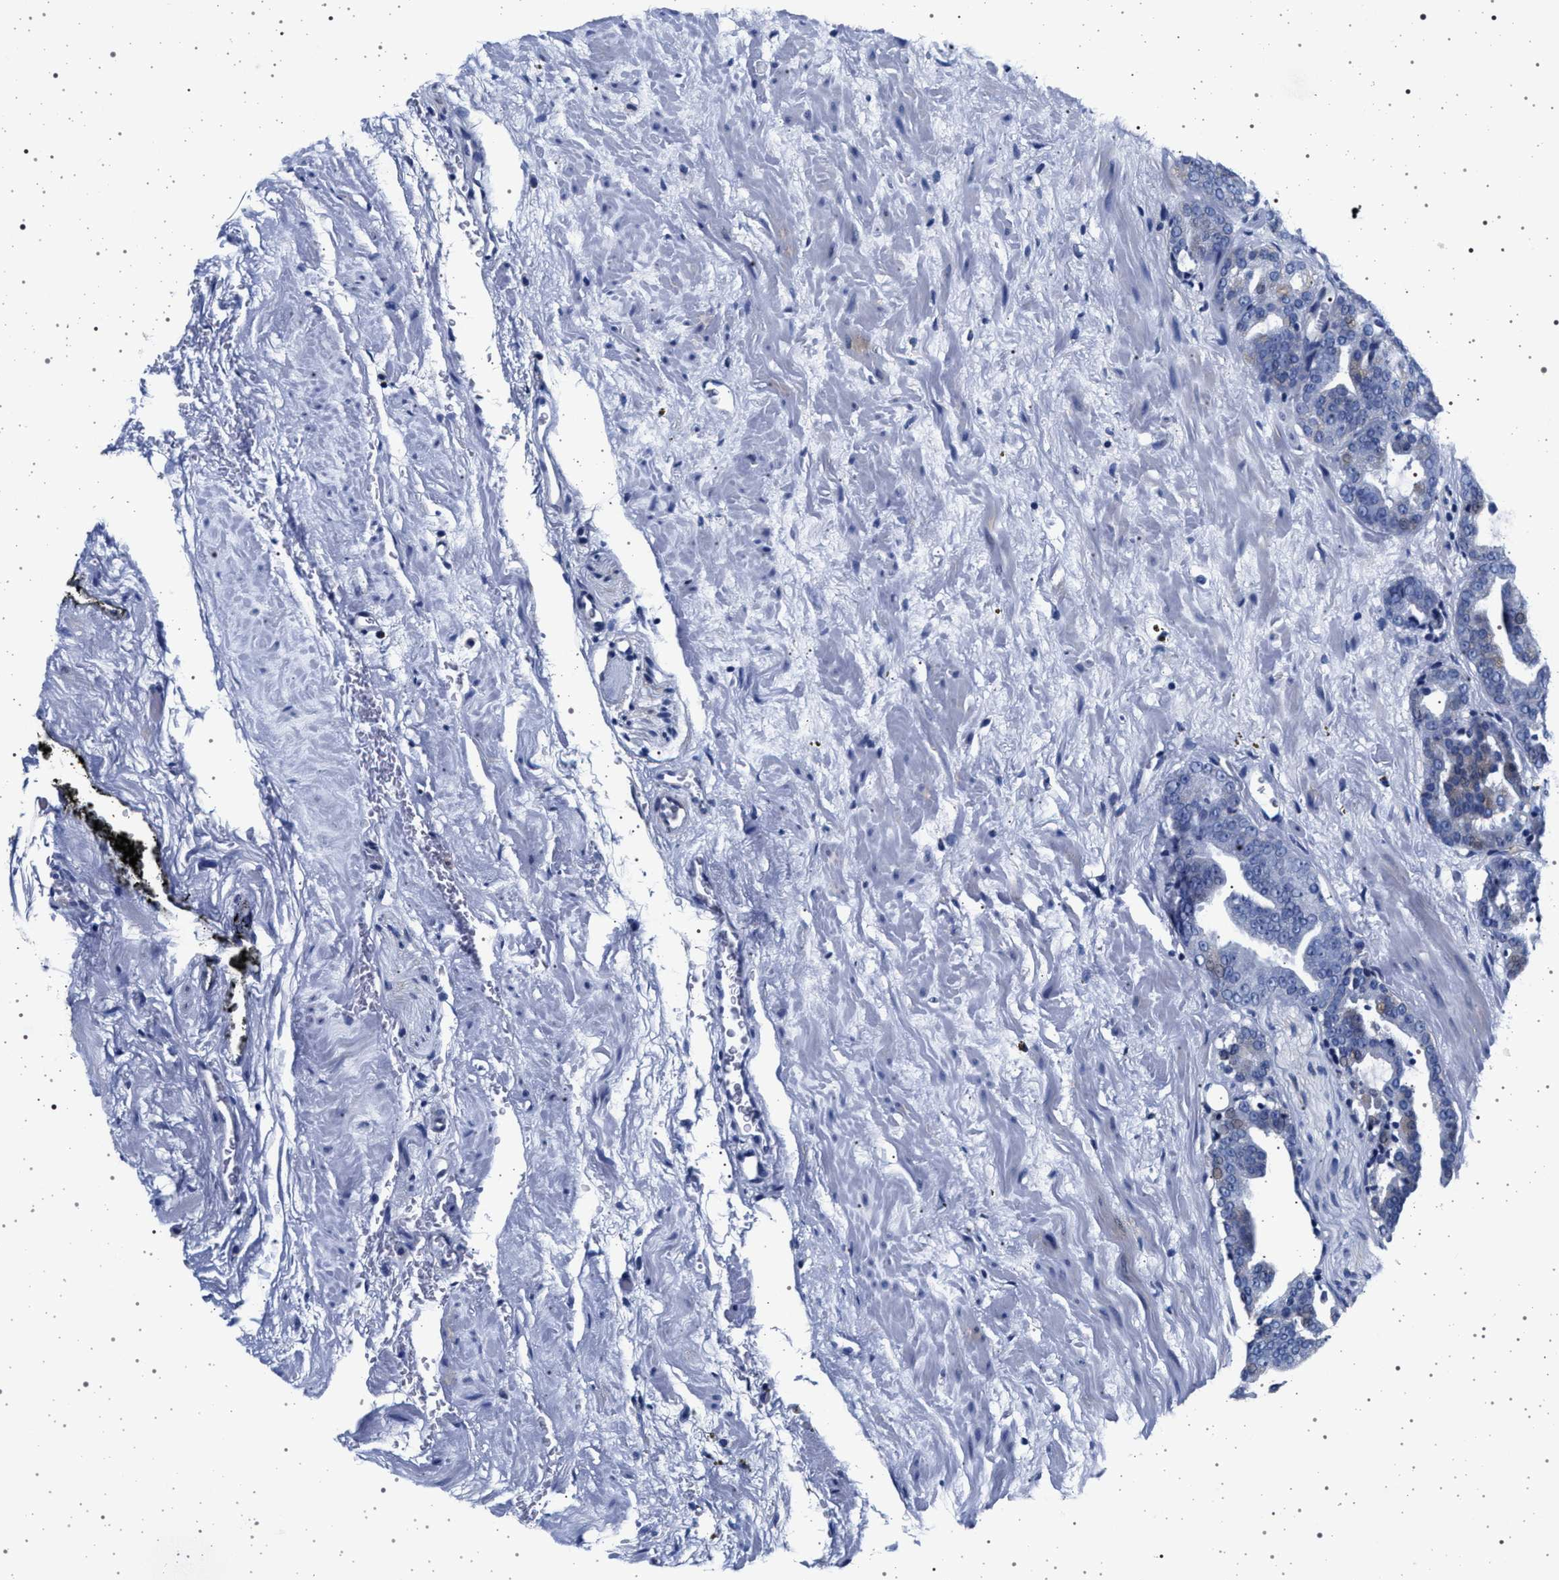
{"staining": {"intensity": "negative", "quantity": "none", "location": "none"}, "tissue": "prostate cancer", "cell_type": "Tumor cells", "image_type": "cancer", "snomed": [{"axis": "morphology", "description": "Adenocarcinoma, Low grade"}, {"axis": "topography", "description": "Prostate"}], "caption": "Immunohistochemistry of human prostate cancer (adenocarcinoma (low-grade)) displays no staining in tumor cells.", "gene": "SLC9A1", "patient": {"sex": "male", "age": 63}}